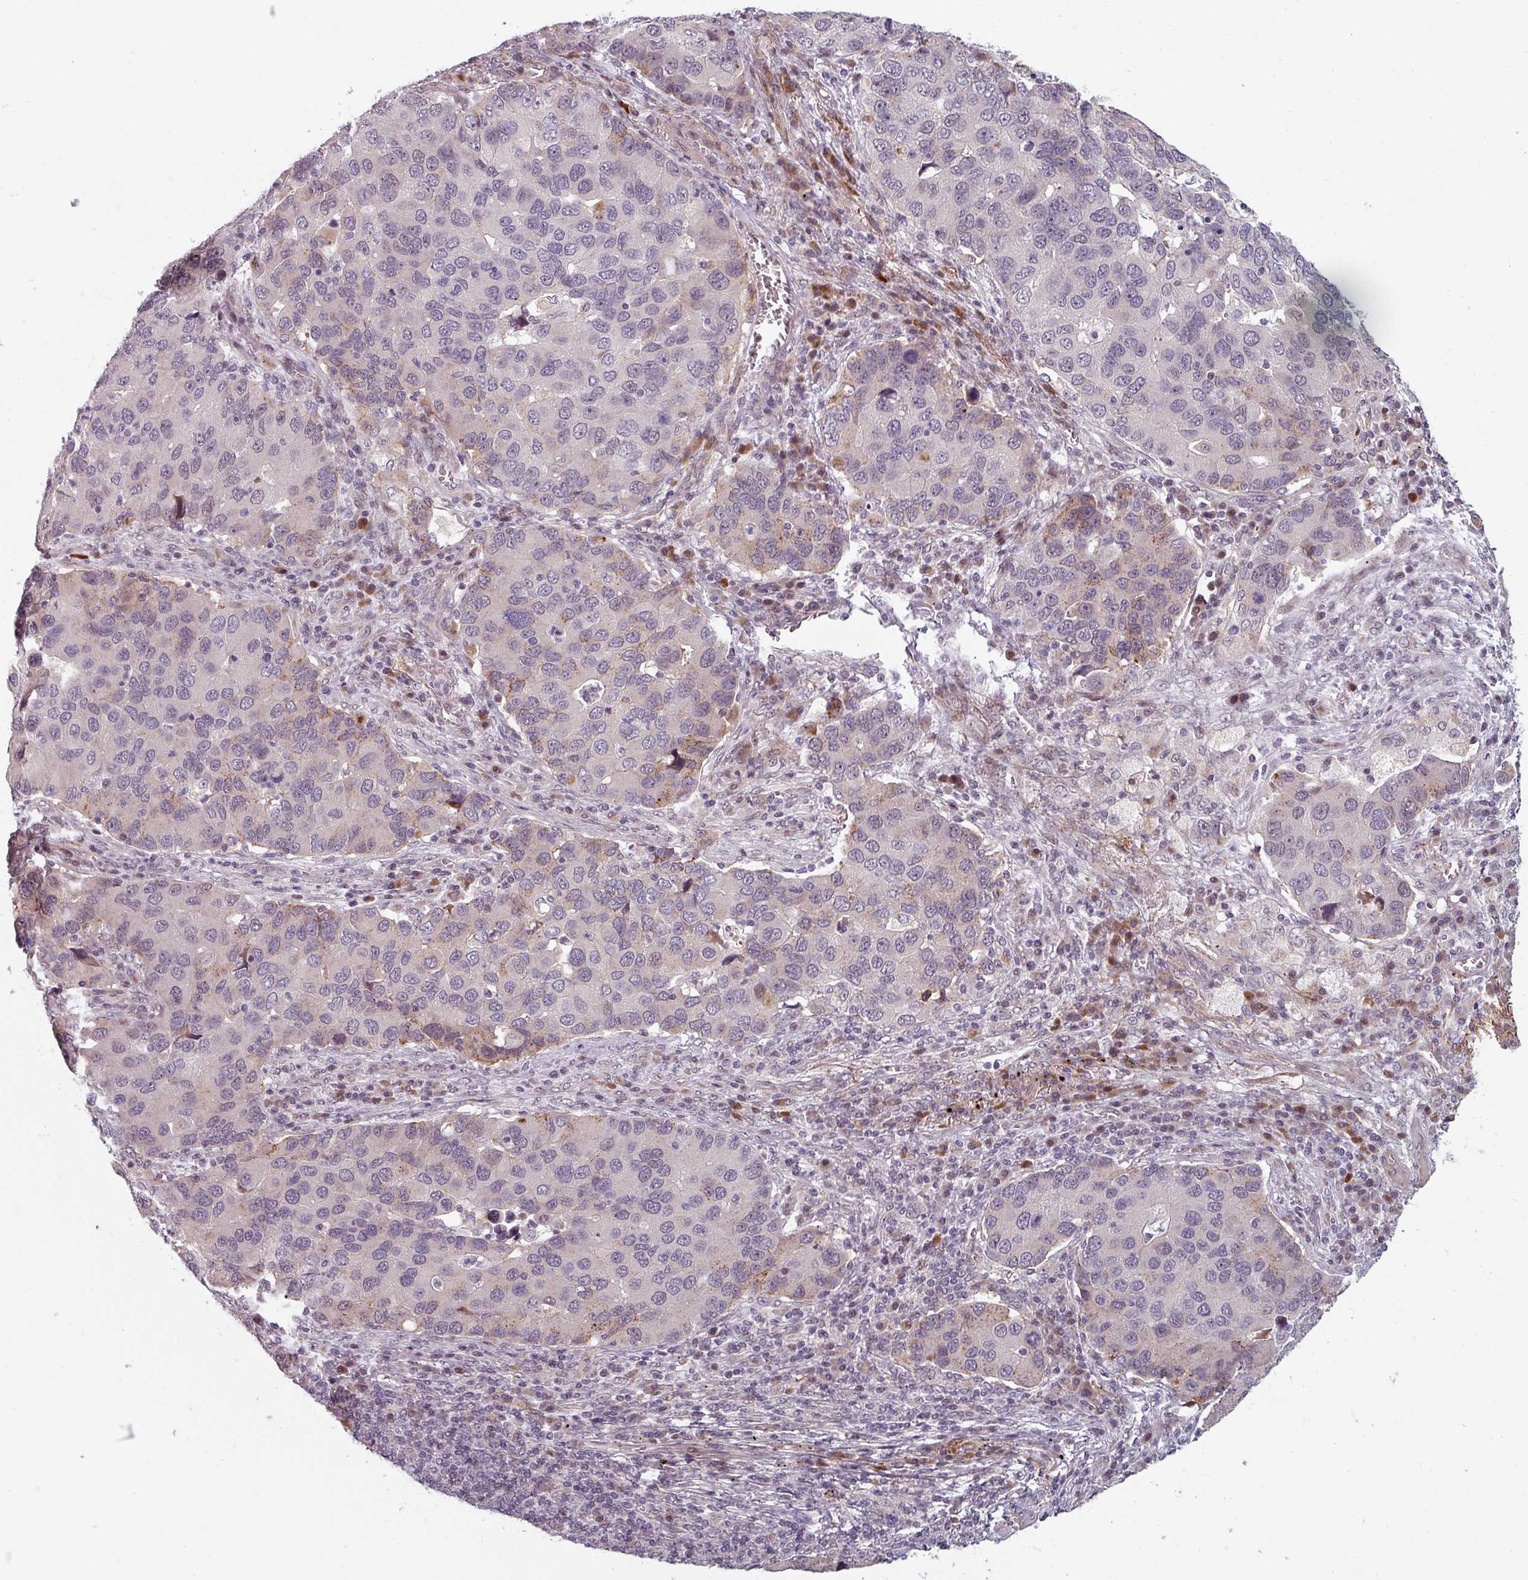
{"staining": {"intensity": "negative", "quantity": "none", "location": "none"}, "tissue": "lung cancer", "cell_type": "Tumor cells", "image_type": "cancer", "snomed": [{"axis": "morphology", "description": "Aneuploidy"}, {"axis": "morphology", "description": "Adenocarcinoma, NOS"}, {"axis": "topography", "description": "Lymph node"}, {"axis": "topography", "description": "Lung"}], "caption": "Immunohistochemistry photomicrograph of neoplastic tissue: lung cancer stained with DAB displays no significant protein positivity in tumor cells.", "gene": "CYB5RL", "patient": {"sex": "female", "age": 74}}